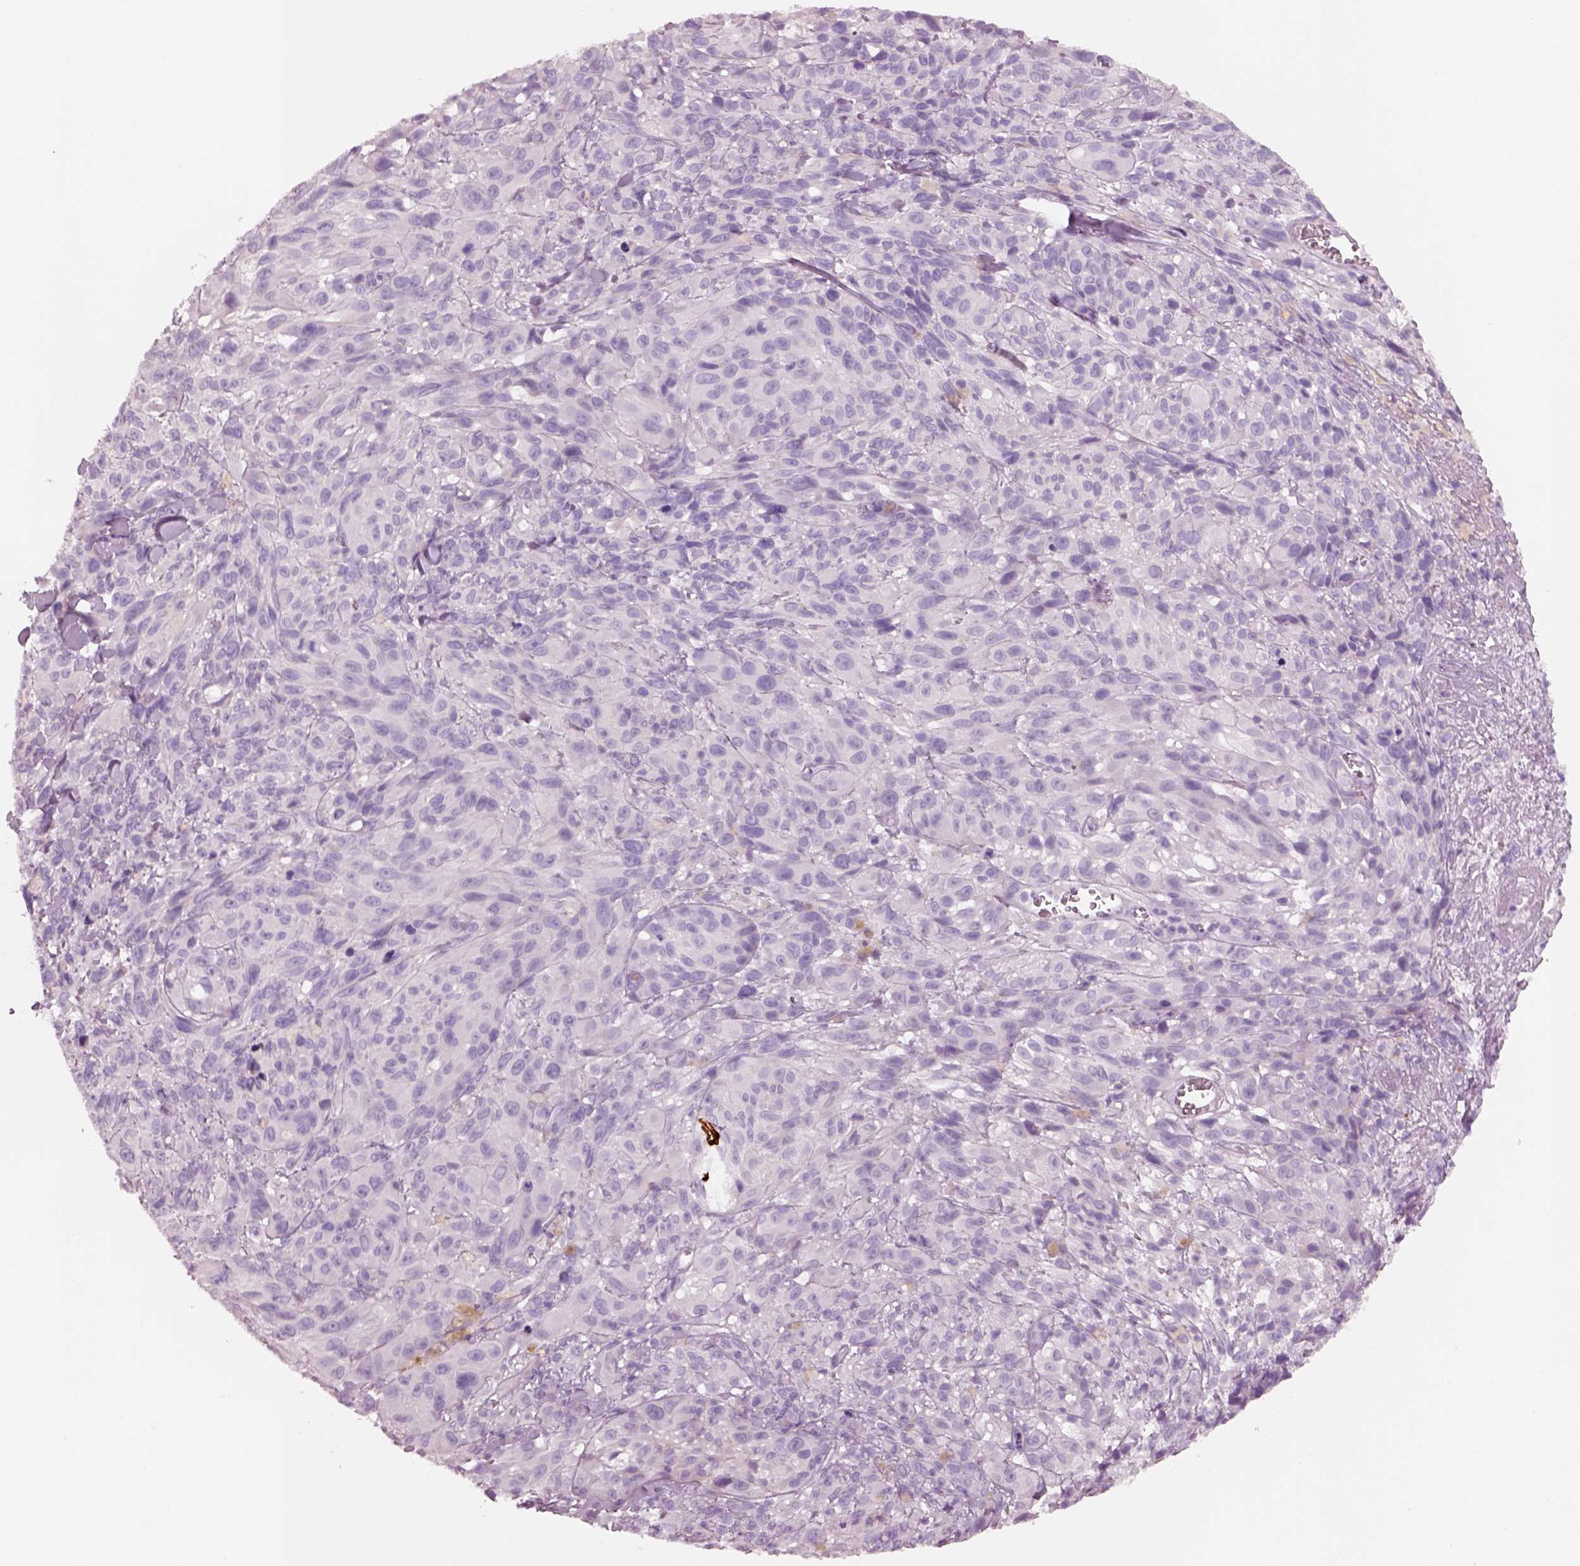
{"staining": {"intensity": "negative", "quantity": "none", "location": "none"}, "tissue": "melanoma", "cell_type": "Tumor cells", "image_type": "cancer", "snomed": [{"axis": "morphology", "description": "Malignant melanoma, NOS"}, {"axis": "topography", "description": "Skin"}], "caption": "A high-resolution photomicrograph shows immunohistochemistry (IHC) staining of melanoma, which displays no significant positivity in tumor cells.", "gene": "PNOC", "patient": {"sex": "male", "age": 83}}